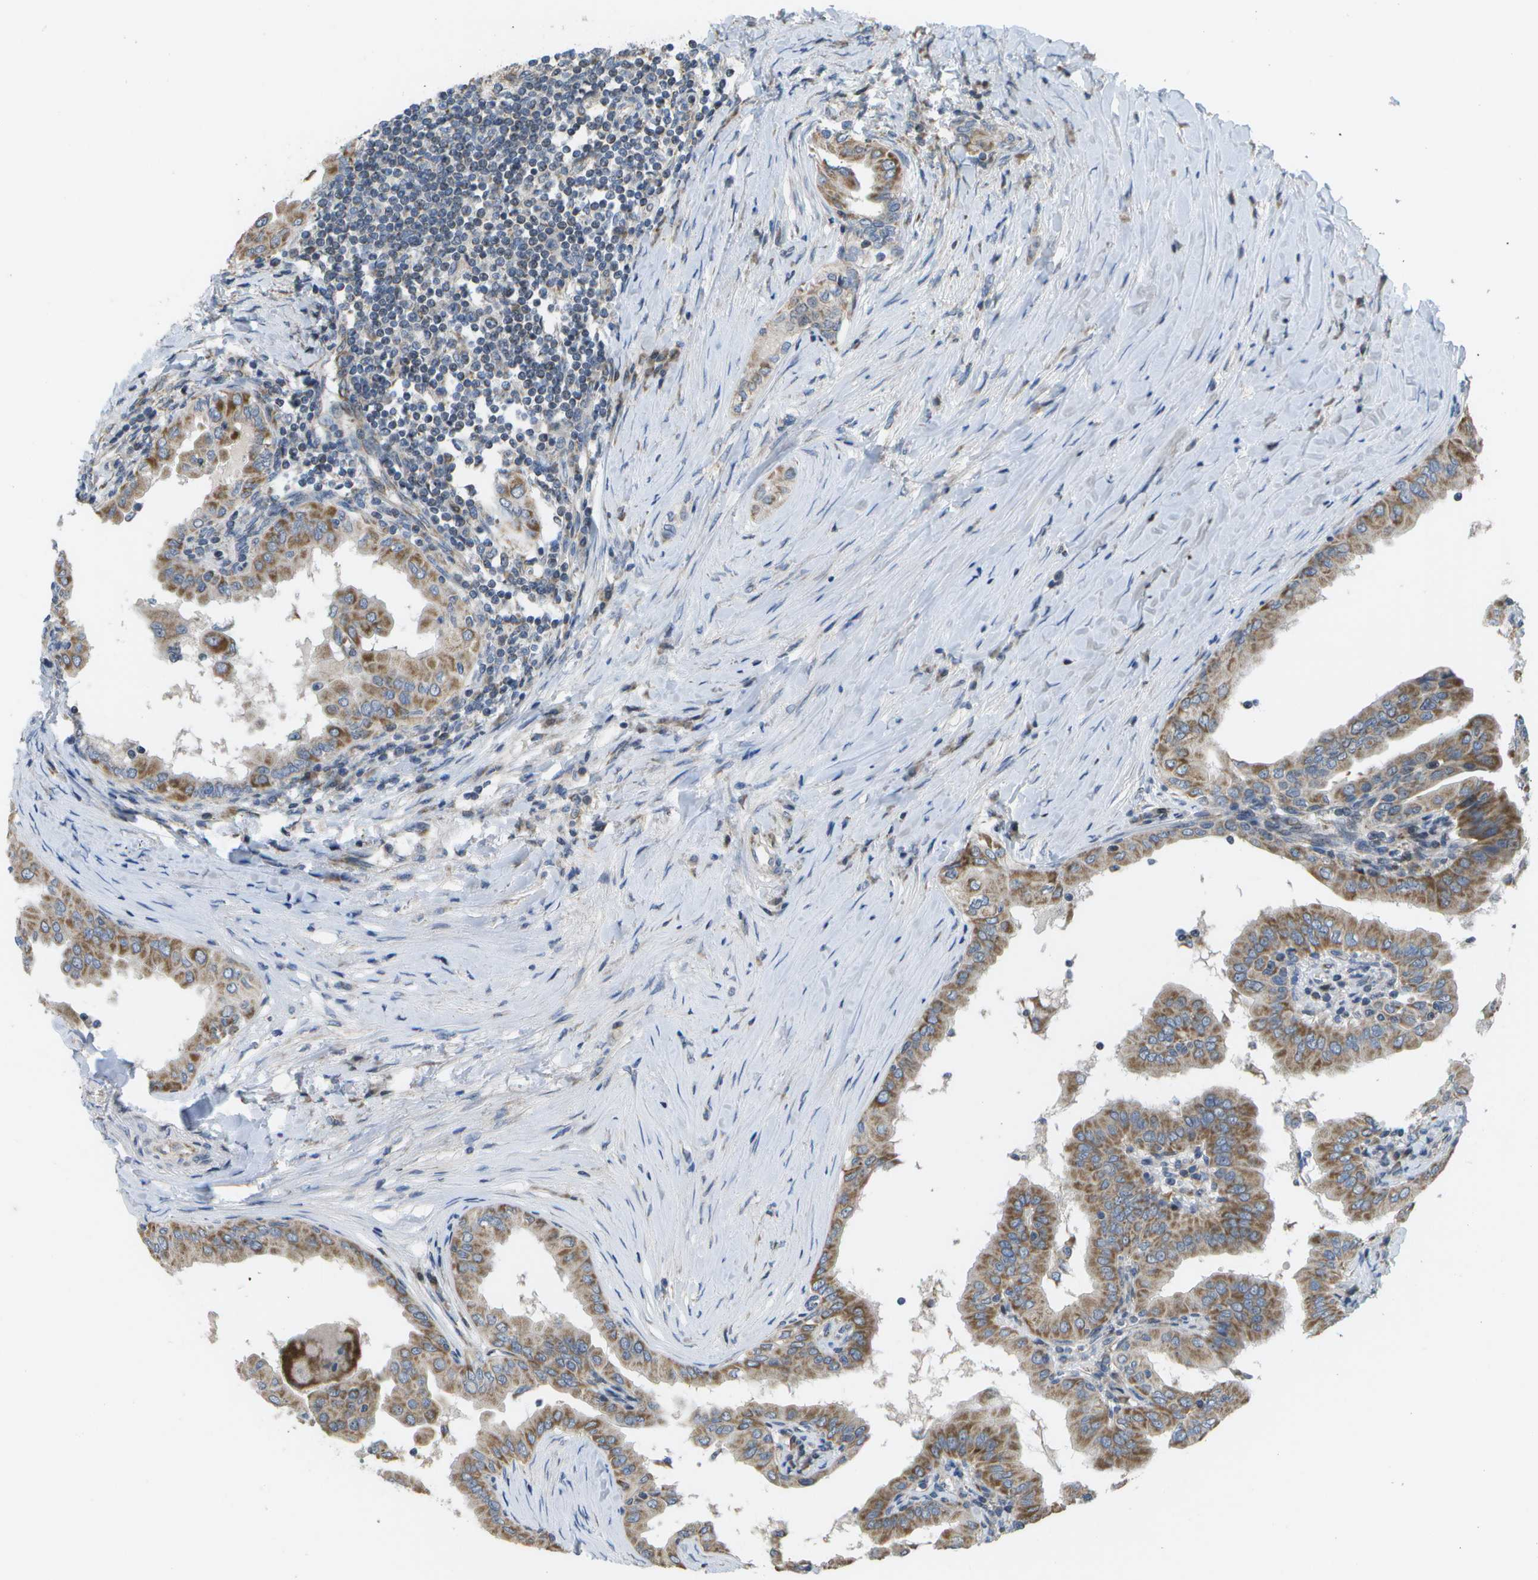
{"staining": {"intensity": "moderate", "quantity": ">75%", "location": "cytoplasmic/membranous"}, "tissue": "thyroid cancer", "cell_type": "Tumor cells", "image_type": "cancer", "snomed": [{"axis": "morphology", "description": "Papillary adenocarcinoma, NOS"}, {"axis": "topography", "description": "Thyroid gland"}], "caption": "Moderate cytoplasmic/membranous protein positivity is present in about >75% of tumor cells in thyroid cancer. (DAB (3,3'-diaminobenzidine) IHC, brown staining for protein, blue staining for nuclei).", "gene": "HADHA", "patient": {"sex": "male", "age": 33}}